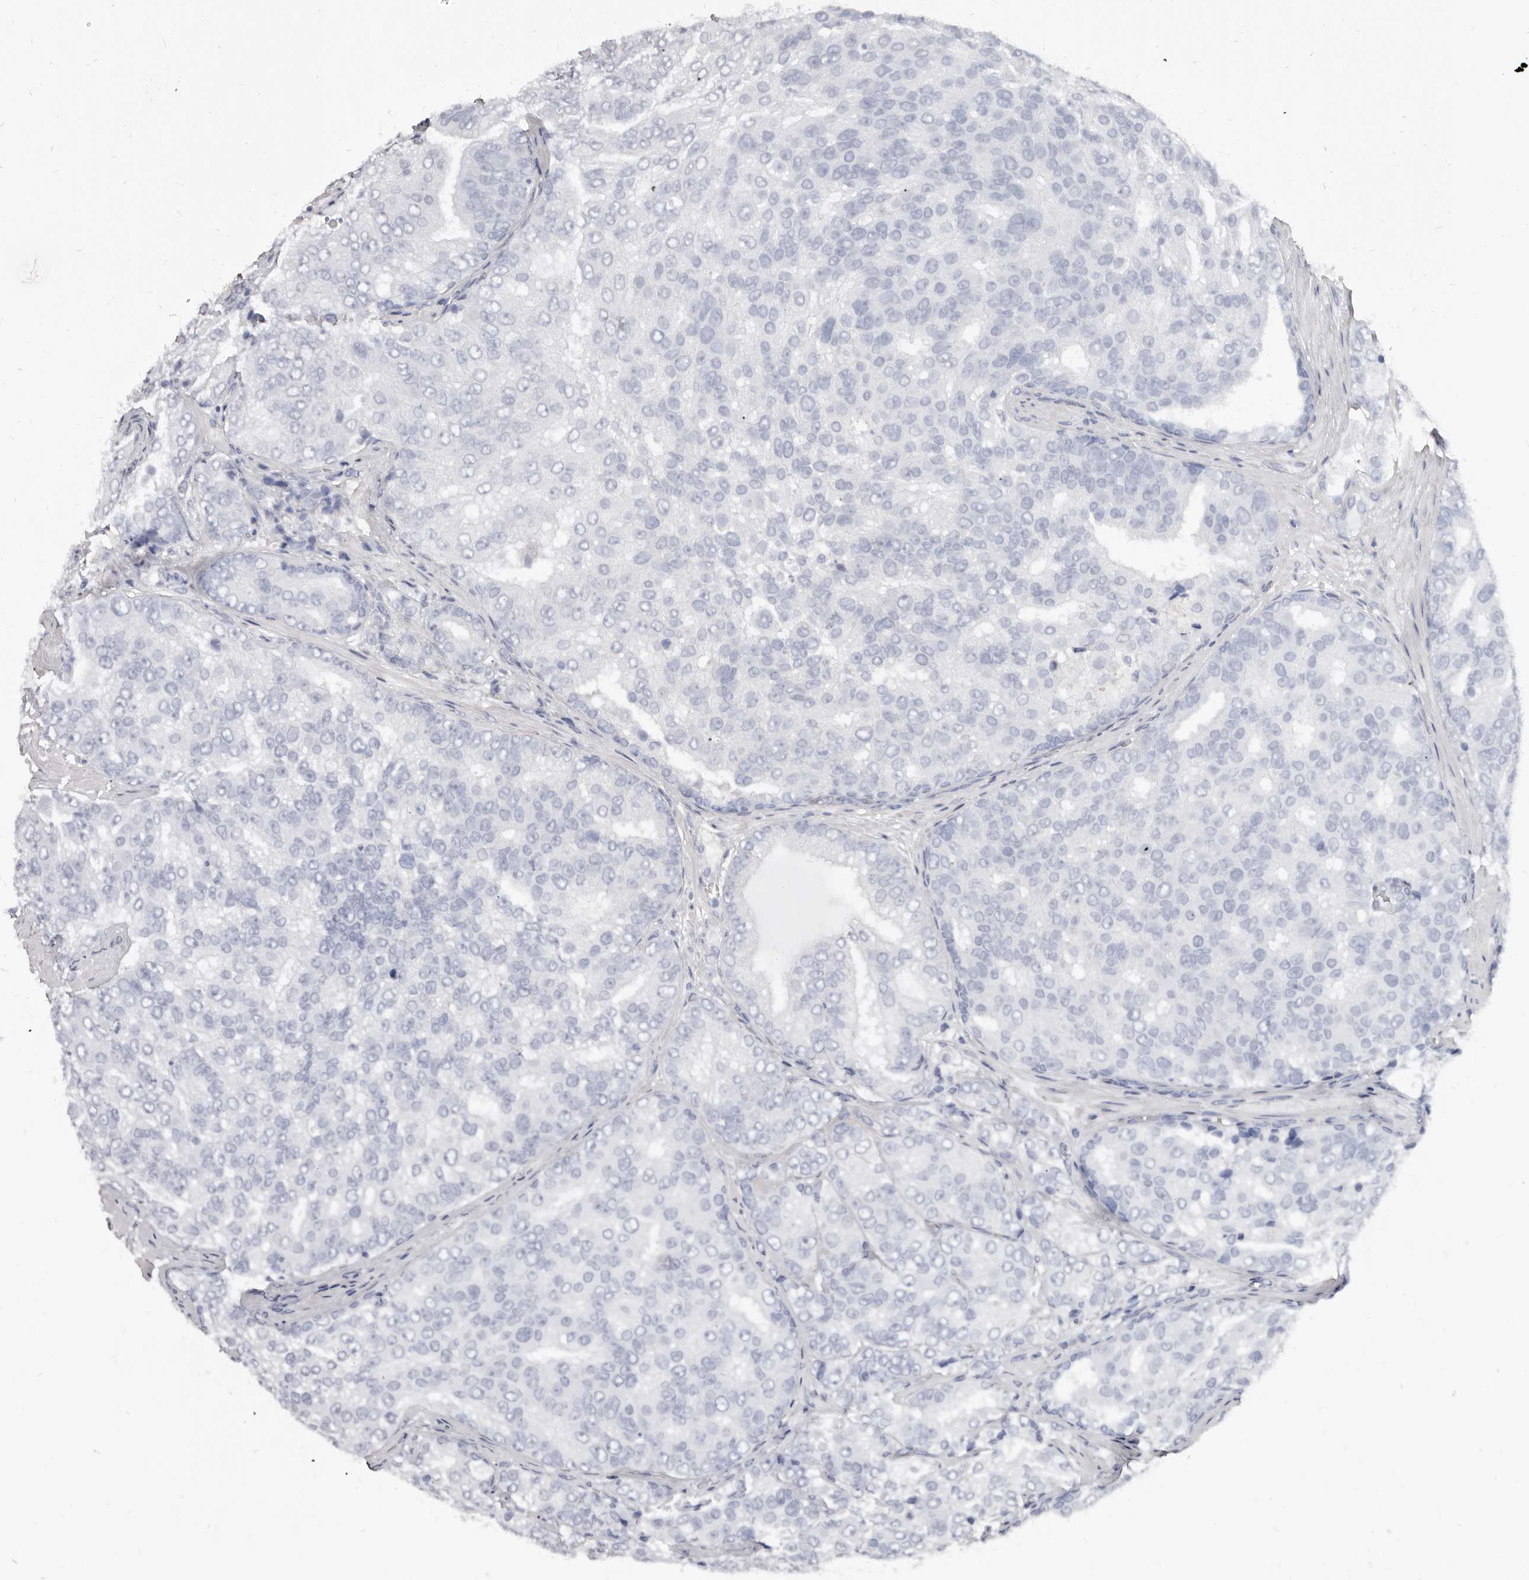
{"staining": {"intensity": "negative", "quantity": "none", "location": "none"}, "tissue": "prostate cancer", "cell_type": "Tumor cells", "image_type": "cancer", "snomed": [{"axis": "morphology", "description": "Adenocarcinoma, High grade"}, {"axis": "topography", "description": "Prostate"}], "caption": "Immunohistochemical staining of human prostate adenocarcinoma (high-grade) displays no significant positivity in tumor cells.", "gene": "KHDRBS2", "patient": {"sex": "male", "age": 58}}